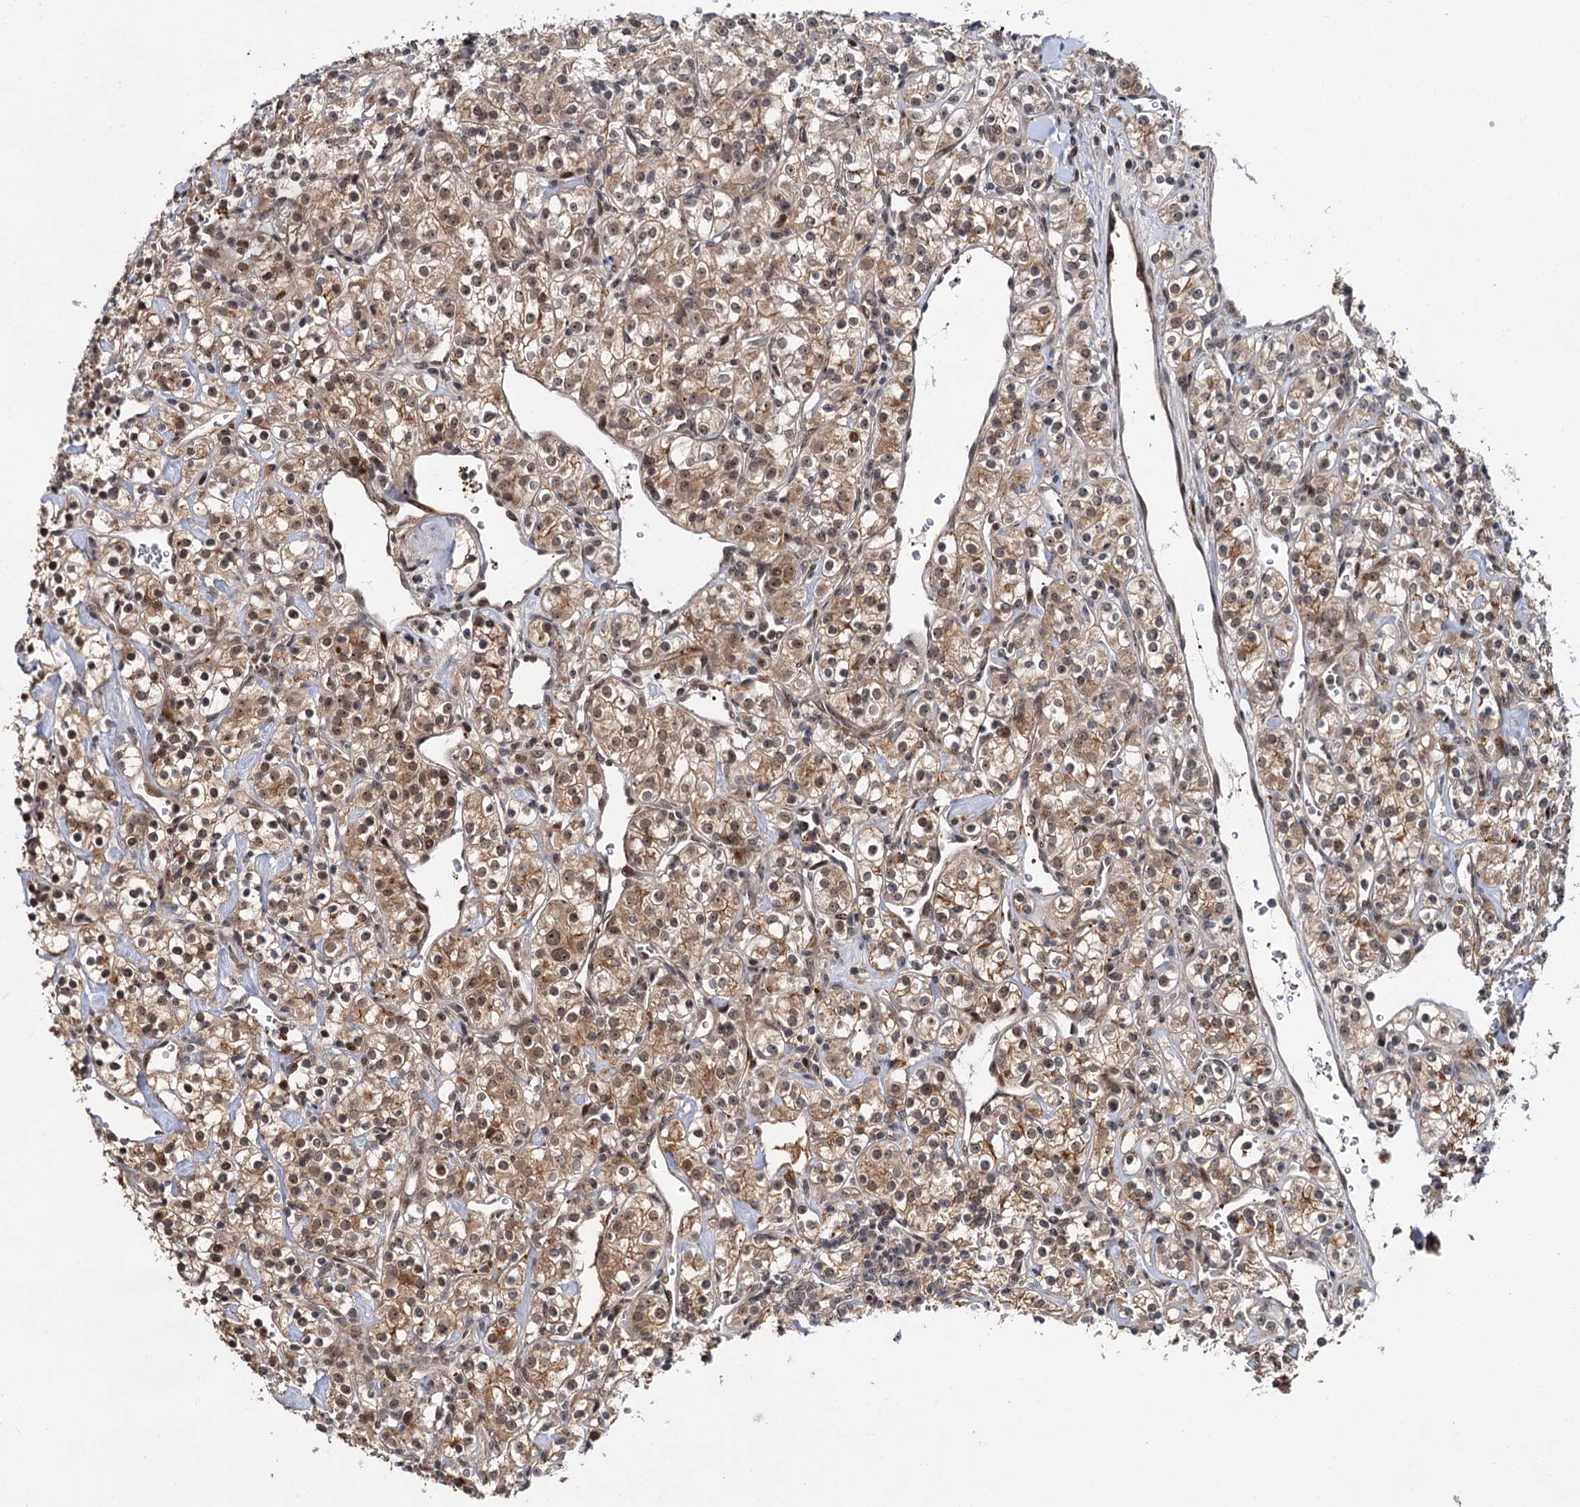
{"staining": {"intensity": "moderate", "quantity": ">75%", "location": "cytoplasmic/membranous,nuclear"}, "tissue": "renal cancer", "cell_type": "Tumor cells", "image_type": "cancer", "snomed": [{"axis": "morphology", "description": "Adenocarcinoma, NOS"}, {"axis": "topography", "description": "Kidney"}], "caption": "Immunohistochemistry (IHC) histopathology image of neoplastic tissue: renal adenocarcinoma stained using immunohistochemistry demonstrates medium levels of moderate protein expression localized specifically in the cytoplasmic/membranous and nuclear of tumor cells, appearing as a cytoplasmic/membranous and nuclear brown color.", "gene": "MBD6", "patient": {"sex": "male", "age": 77}}